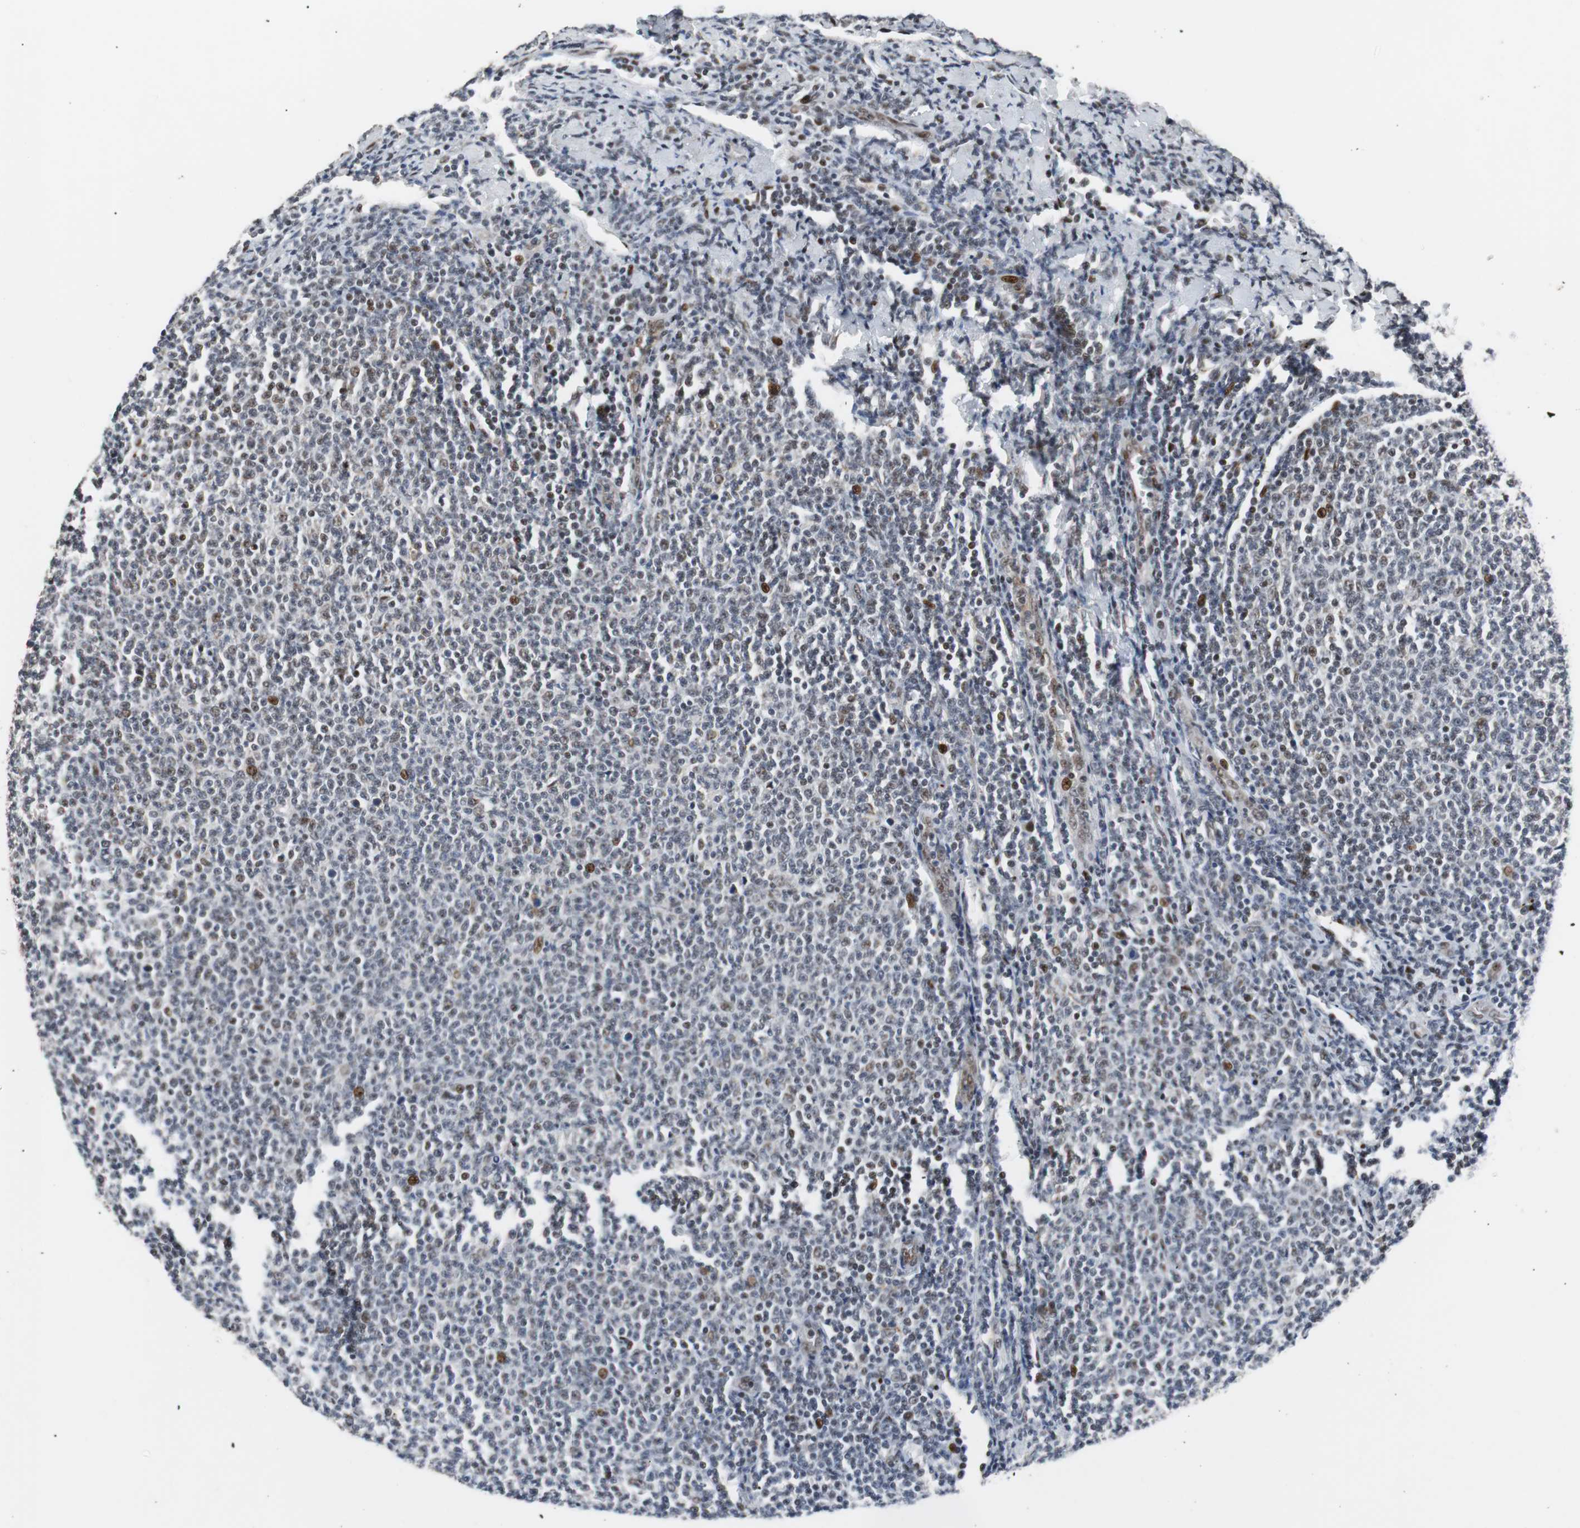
{"staining": {"intensity": "moderate", "quantity": "<25%", "location": "nuclear"}, "tissue": "lymphoma", "cell_type": "Tumor cells", "image_type": "cancer", "snomed": [{"axis": "morphology", "description": "Malignant lymphoma, non-Hodgkin's type, Low grade"}, {"axis": "topography", "description": "Lymph node"}], "caption": "Immunohistochemistry (DAB) staining of human malignant lymphoma, non-Hodgkin's type (low-grade) exhibits moderate nuclear protein positivity in approximately <25% of tumor cells.", "gene": "NBL1", "patient": {"sex": "male", "age": 66}}